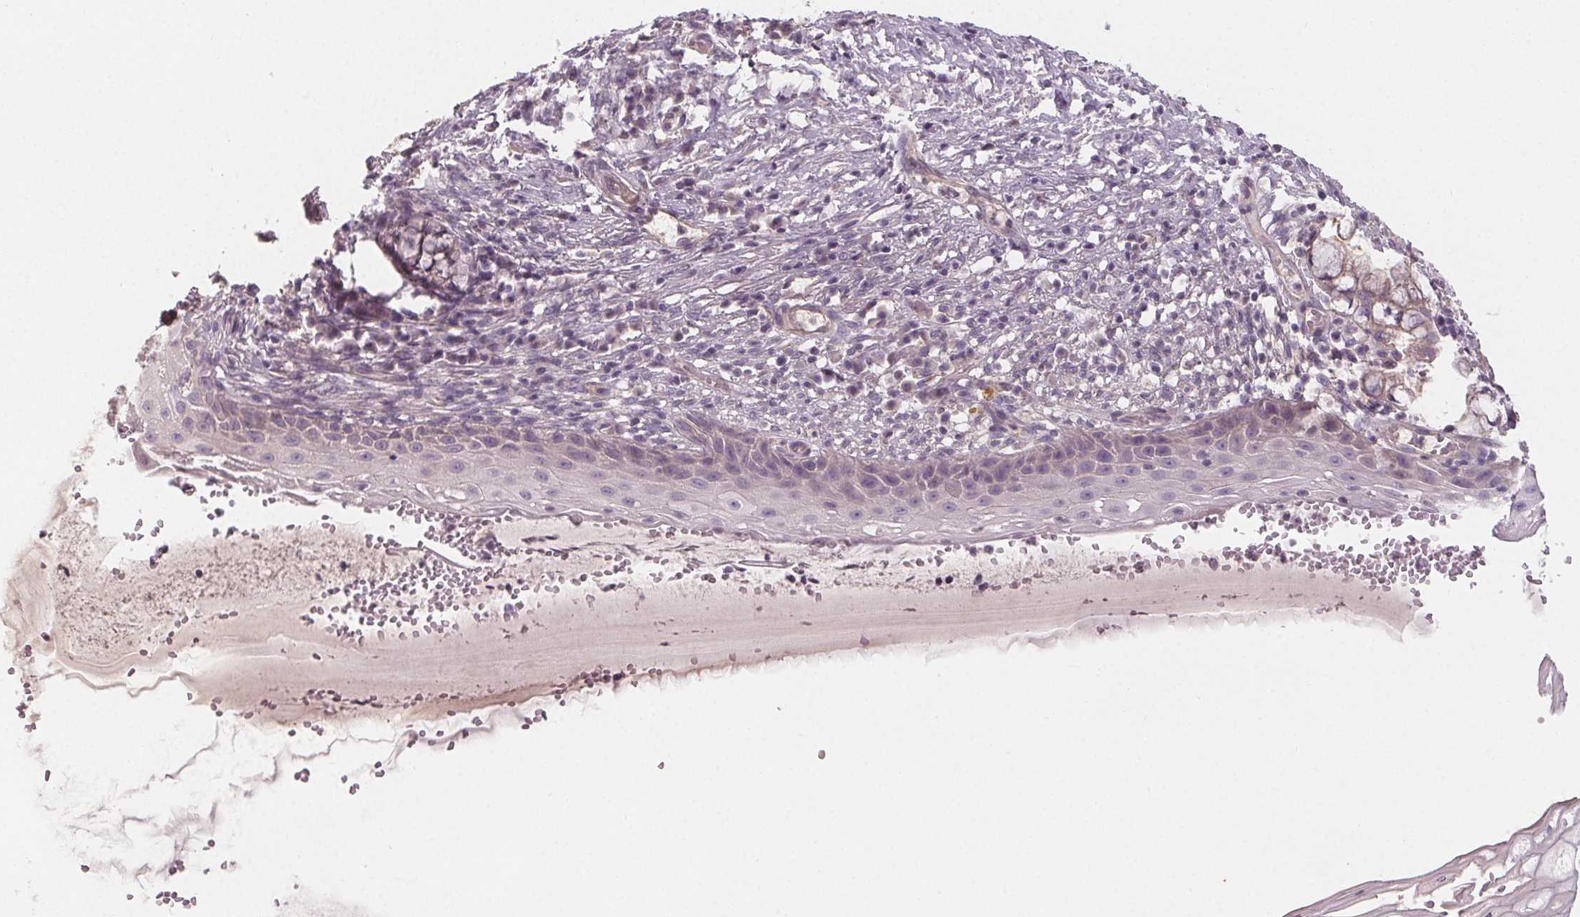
{"staining": {"intensity": "negative", "quantity": "none", "location": "none"}, "tissue": "cervix", "cell_type": "Glandular cells", "image_type": "normal", "snomed": [{"axis": "morphology", "description": "Normal tissue, NOS"}, {"axis": "topography", "description": "Cervix"}], "caption": "The histopathology image displays no significant positivity in glandular cells of cervix.", "gene": "VNN1", "patient": {"sex": "female", "age": 37}}